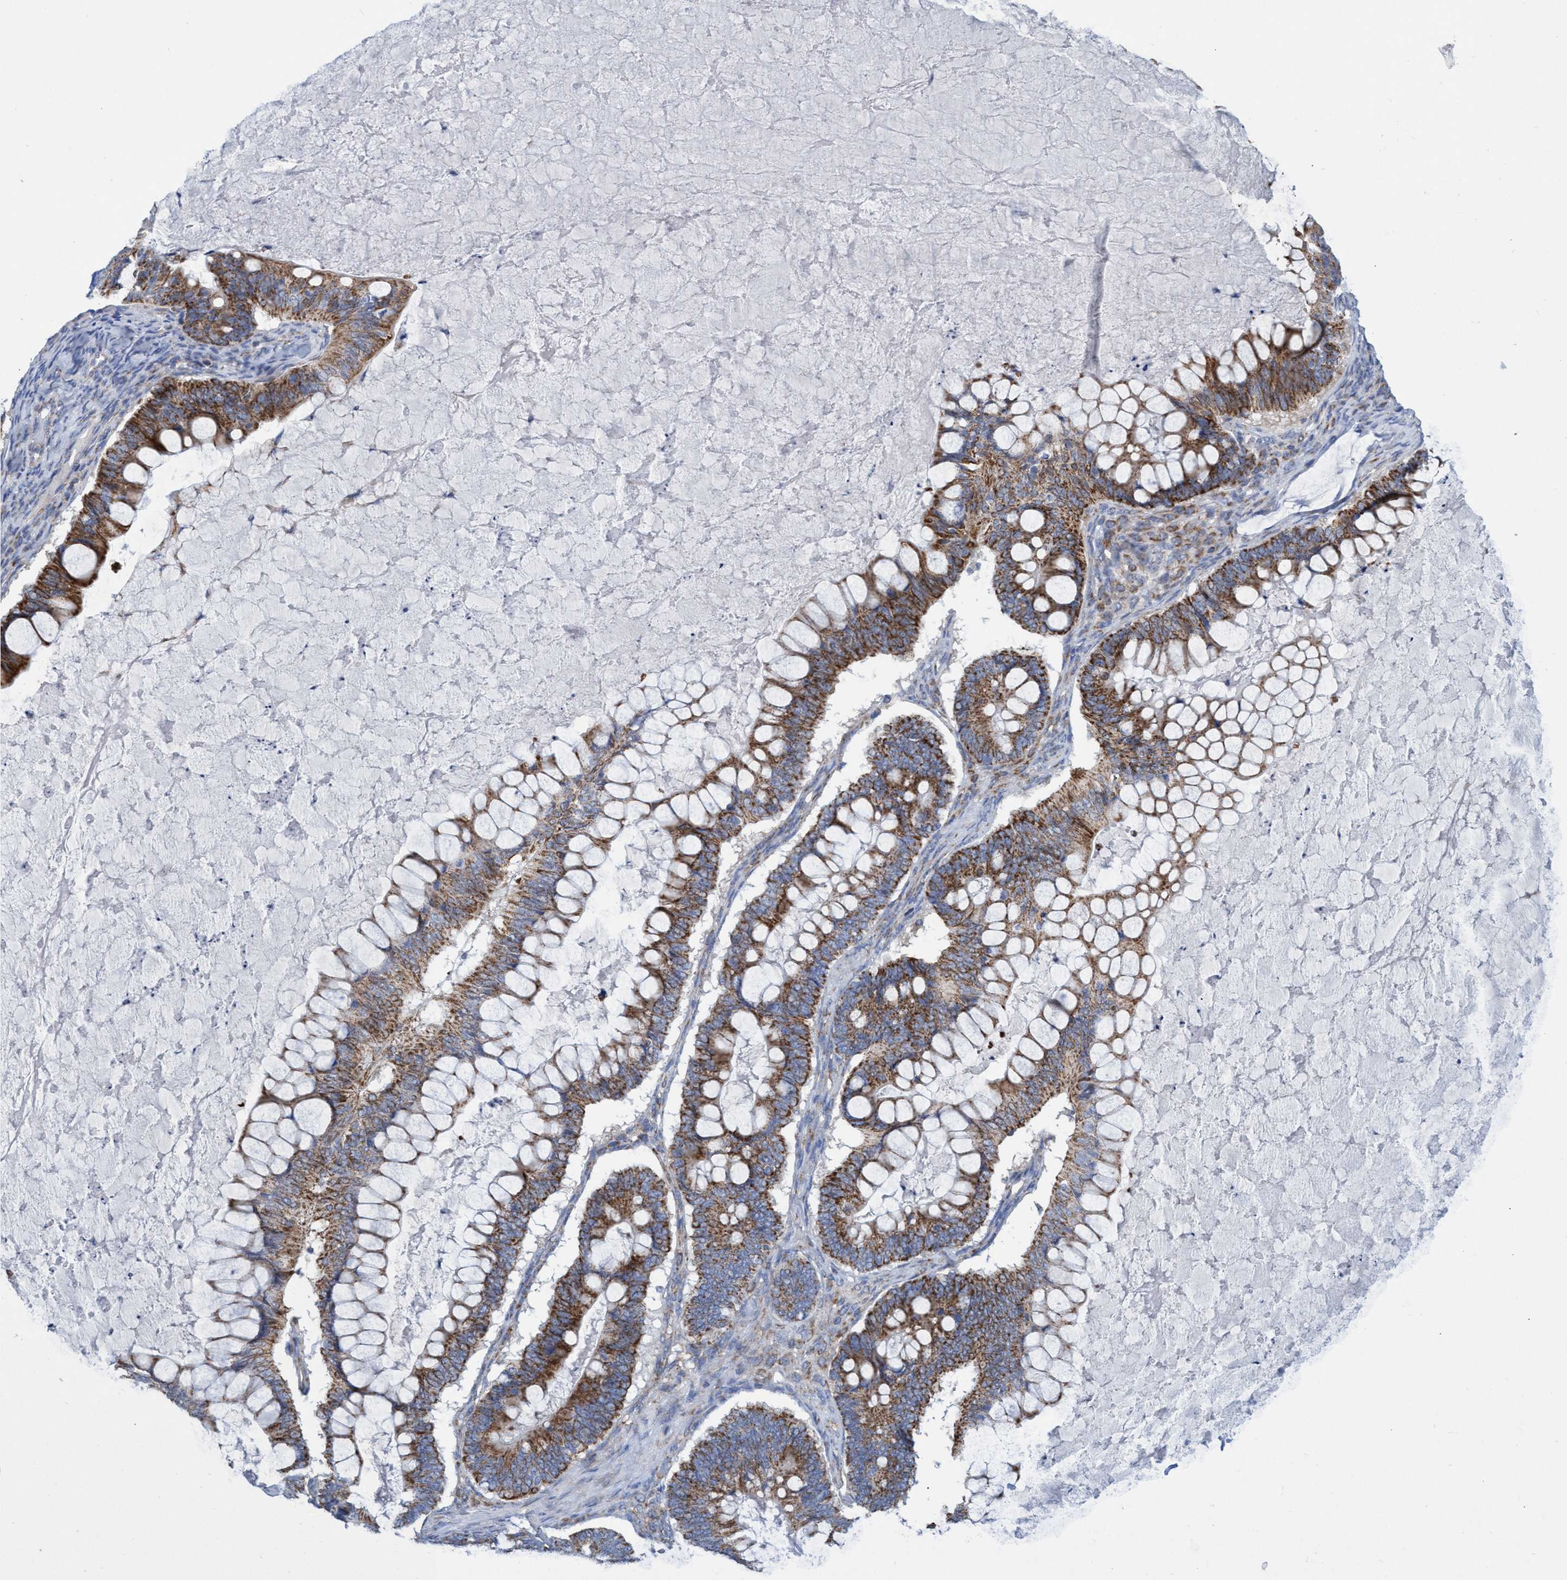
{"staining": {"intensity": "moderate", "quantity": ">75%", "location": "cytoplasmic/membranous"}, "tissue": "ovarian cancer", "cell_type": "Tumor cells", "image_type": "cancer", "snomed": [{"axis": "morphology", "description": "Cystadenocarcinoma, mucinous, NOS"}, {"axis": "topography", "description": "Ovary"}], "caption": "Immunohistochemical staining of ovarian mucinous cystadenocarcinoma exhibits moderate cytoplasmic/membranous protein expression in approximately >75% of tumor cells.", "gene": "ZNF750", "patient": {"sex": "female", "age": 61}}